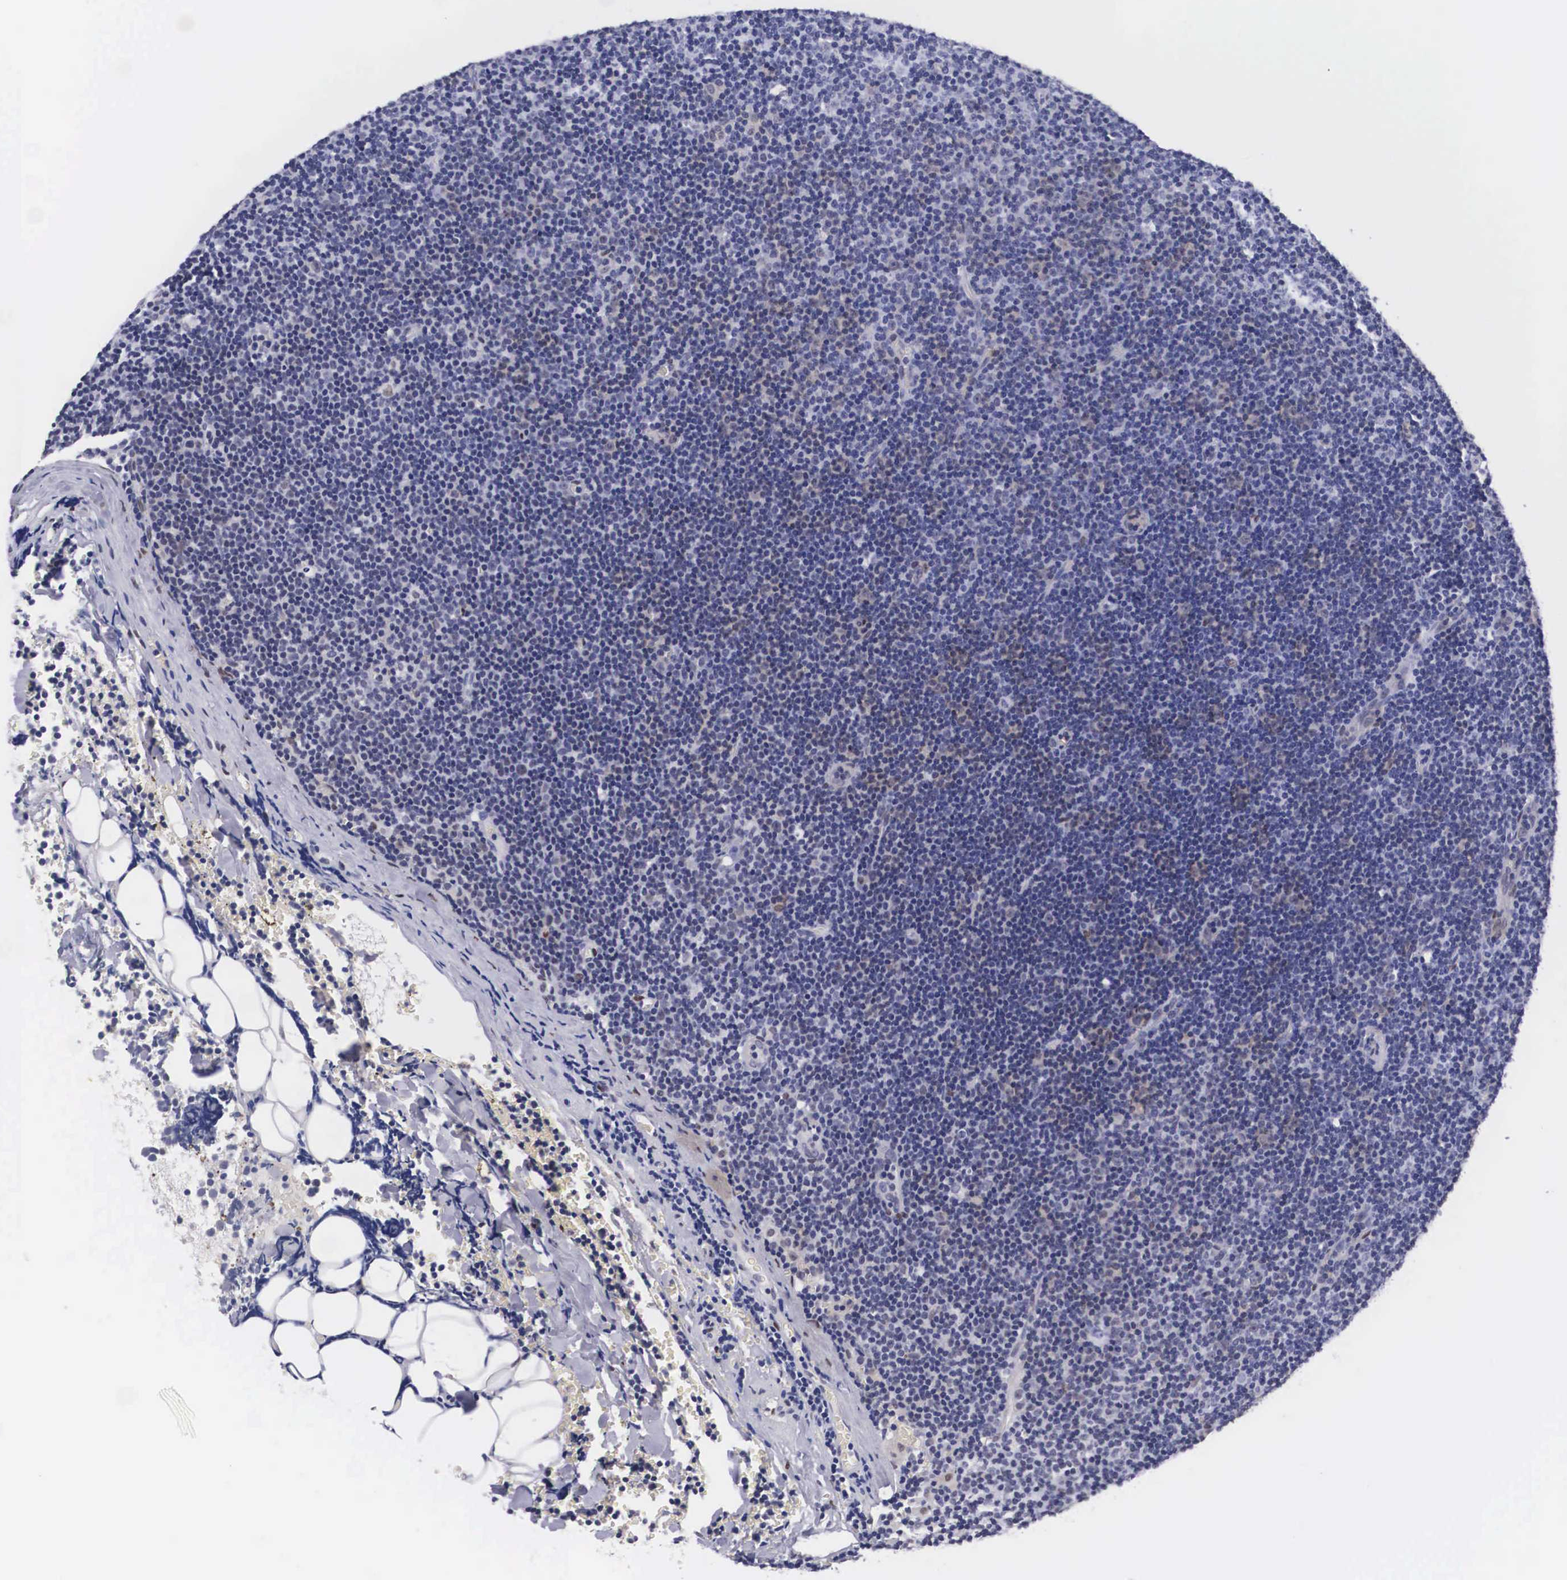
{"staining": {"intensity": "negative", "quantity": "none", "location": "none"}, "tissue": "lymphoma", "cell_type": "Tumor cells", "image_type": "cancer", "snomed": [{"axis": "morphology", "description": "Malignant lymphoma, non-Hodgkin's type, Low grade"}, {"axis": "topography", "description": "Lymph node"}], "caption": "Human malignant lymphoma, non-Hodgkin's type (low-grade) stained for a protein using immunohistochemistry demonstrates no expression in tumor cells.", "gene": "KHDRBS3", "patient": {"sex": "male", "age": 57}}